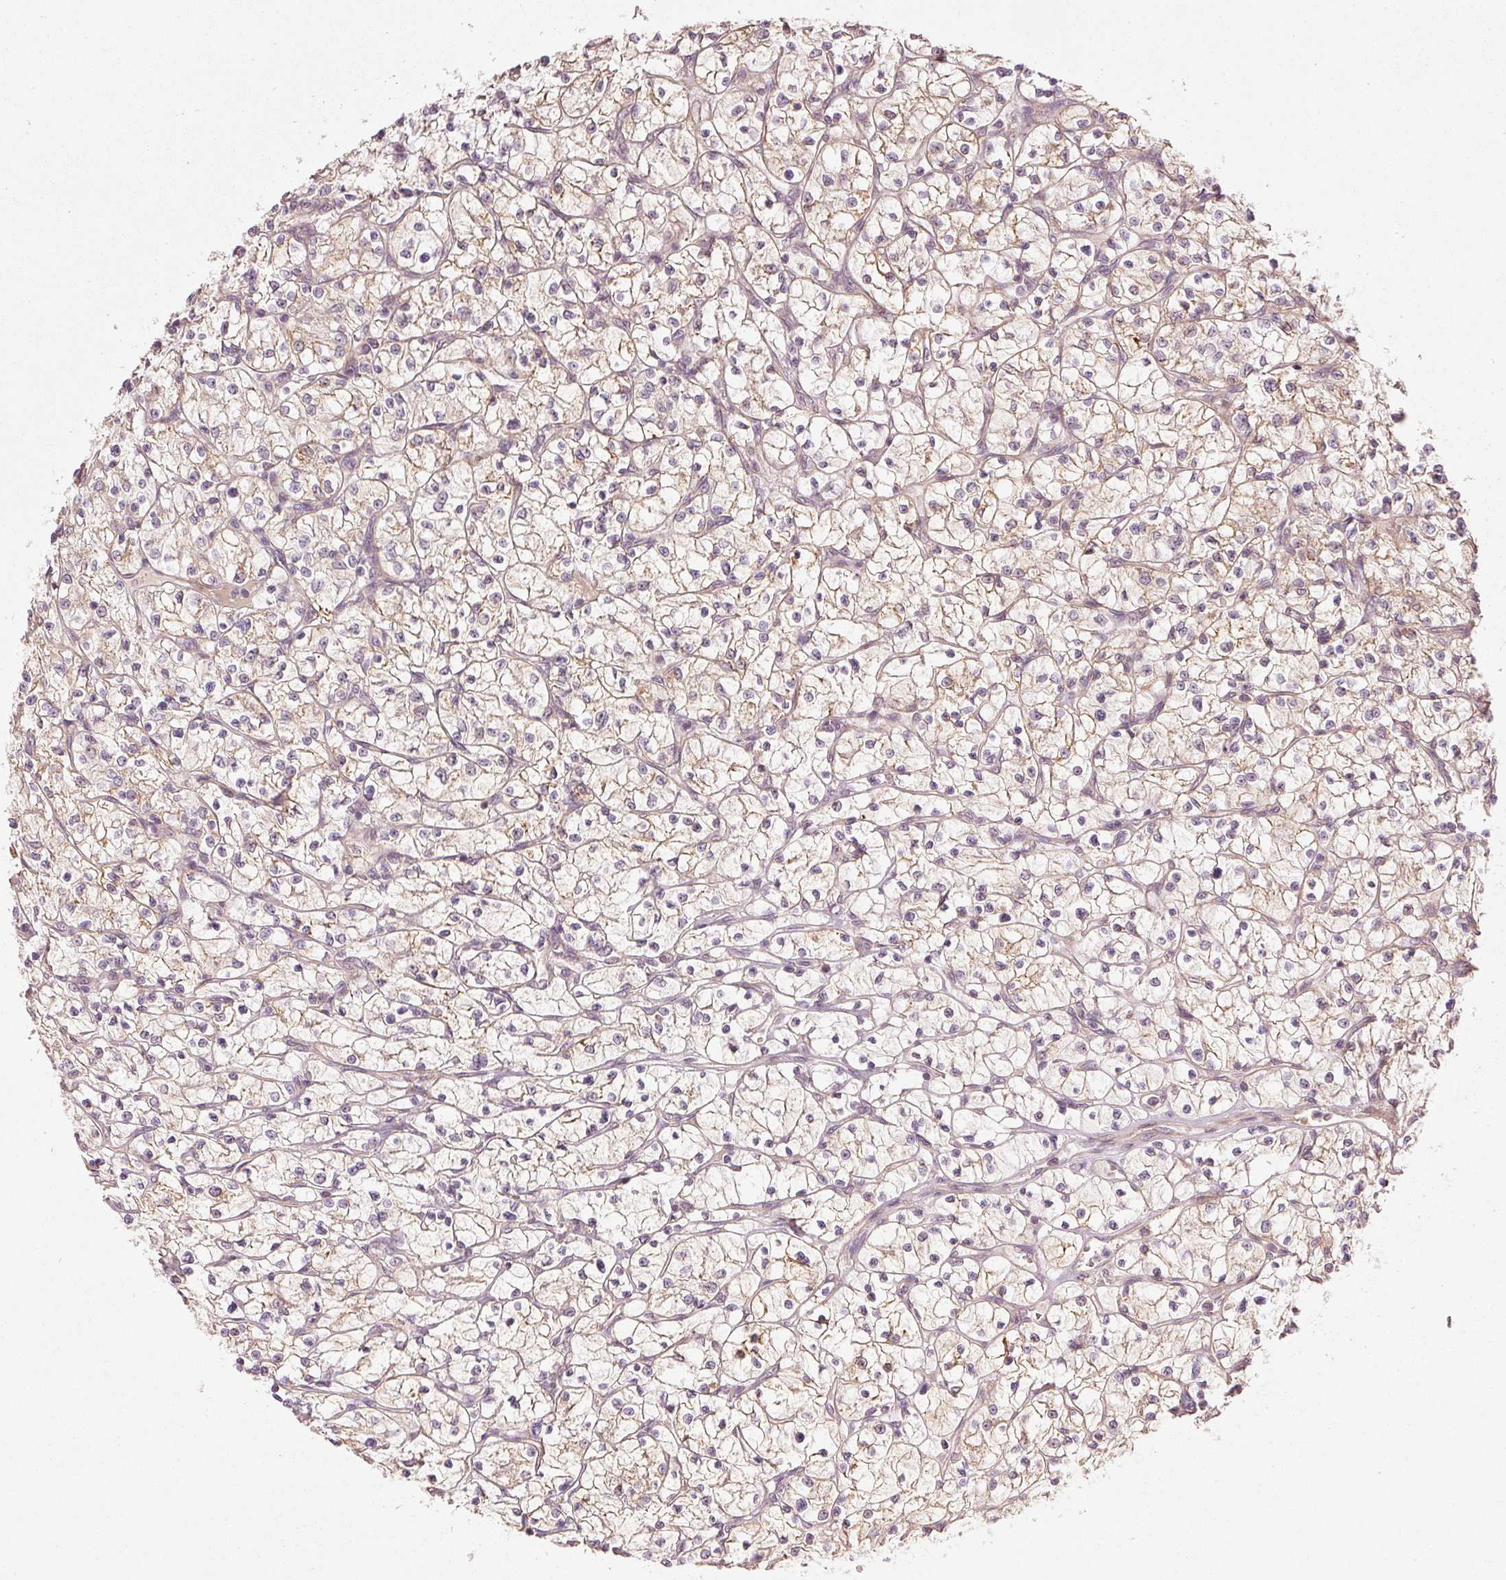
{"staining": {"intensity": "weak", "quantity": "25%-75%", "location": "cytoplasmic/membranous"}, "tissue": "renal cancer", "cell_type": "Tumor cells", "image_type": "cancer", "snomed": [{"axis": "morphology", "description": "Adenocarcinoma, NOS"}, {"axis": "topography", "description": "Kidney"}], "caption": "The image exhibits a brown stain indicating the presence of a protein in the cytoplasmic/membranous of tumor cells in renal cancer.", "gene": "ARHGAP22", "patient": {"sex": "female", "age": 64}}